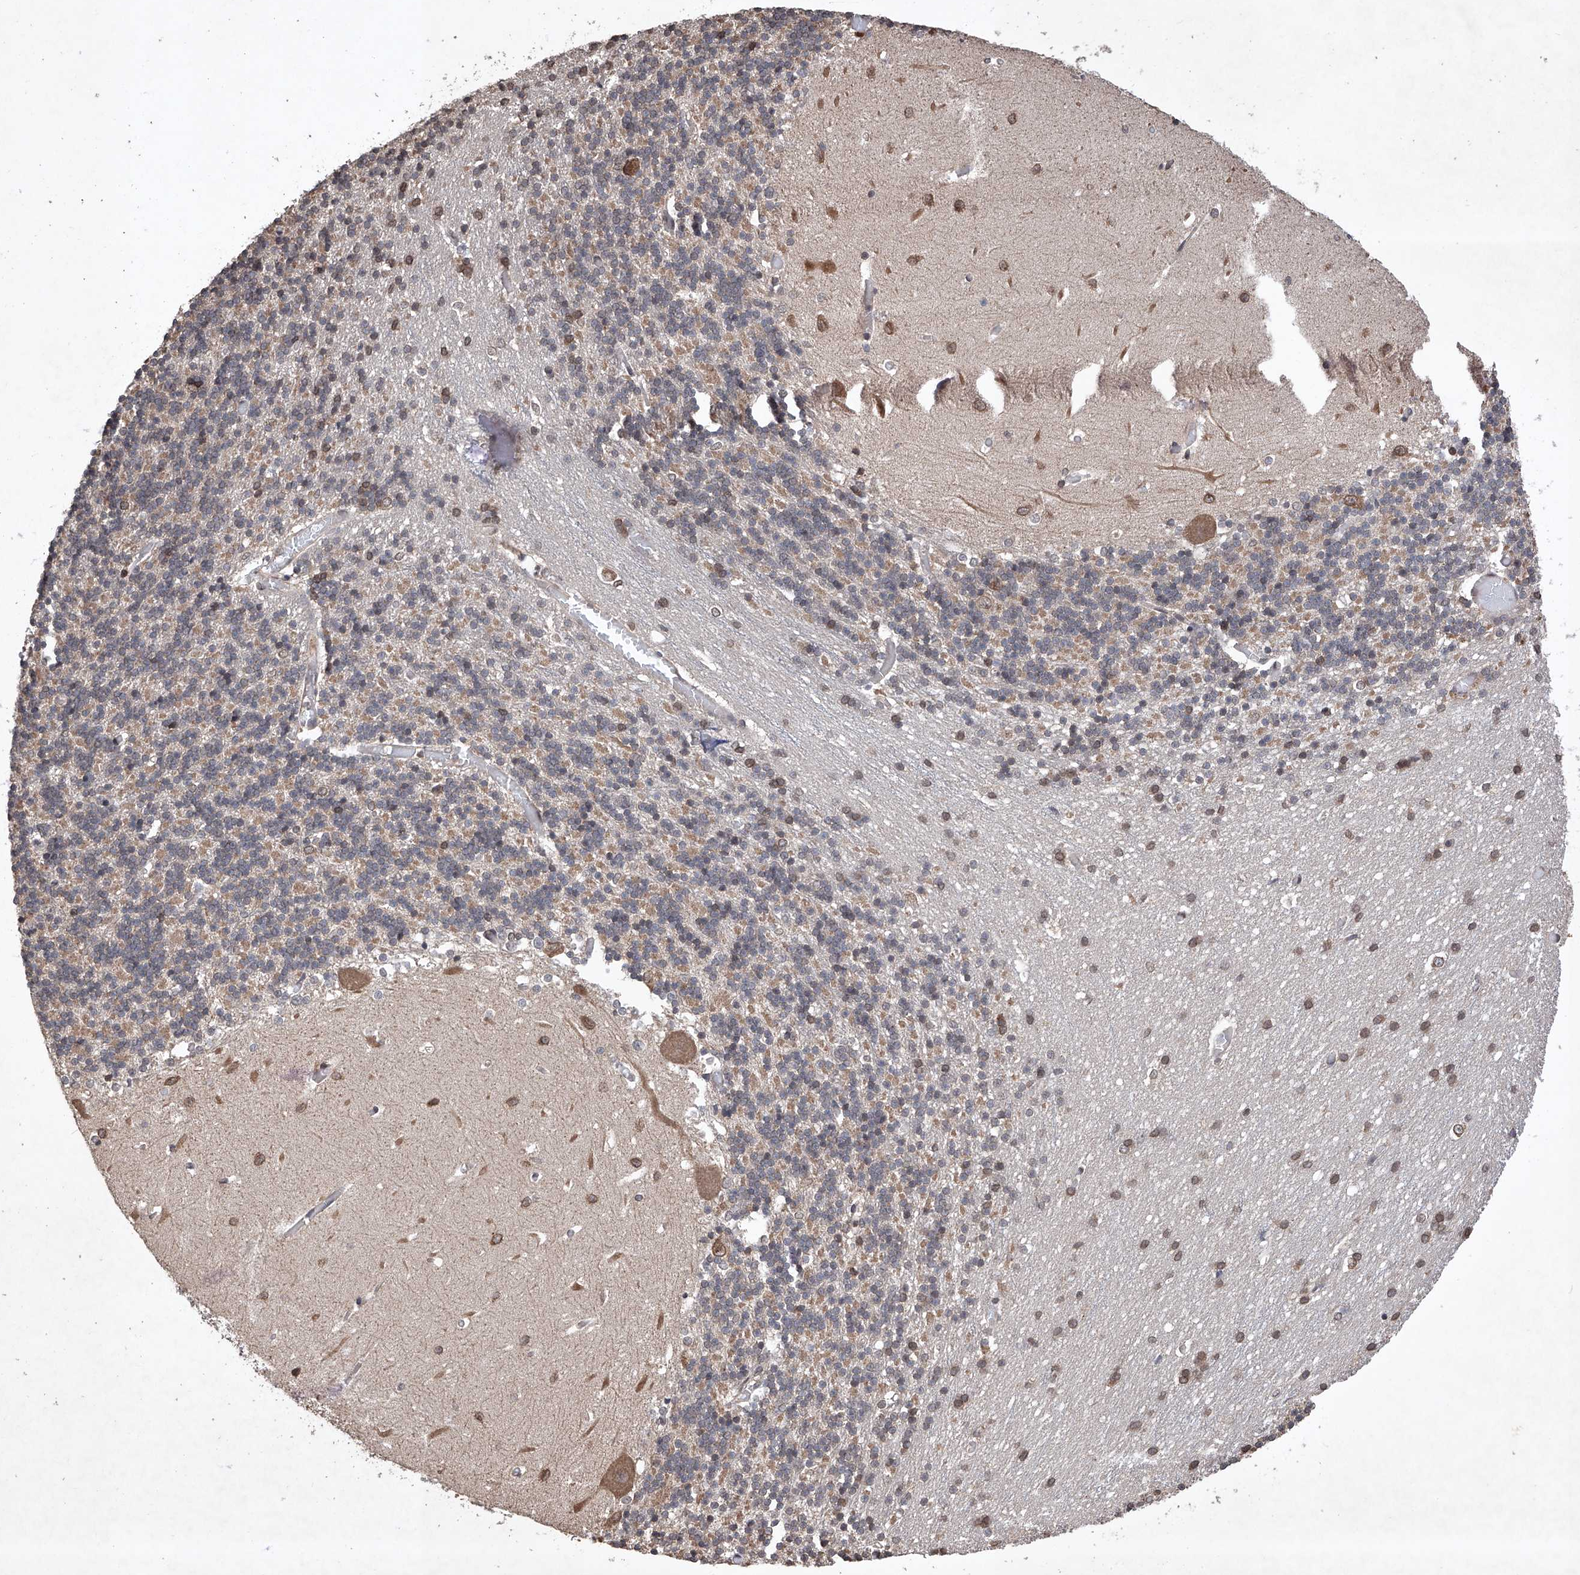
{"staining": {"intensity": "weak", "quantity": "25%-75%", "location": "cytoplasmic/membranous"}, "tissue": "cerebellum", "cell_type": "Cells in granular layer", "image_type": "normal", "snomed": [{"axis": "morphology", "description": "Normal tissue, NOS"}, {"axis": "topography", "description": "Cerebellum"}], "caption": "Protein analysis of unremarkable cerebellum demonstrates weak cytoplasmic/membranous expression in about 25%-75% of cells in granular layer. (brown staining indicates protein expression, while blue staining denotes nuclei).", "gene": "LURAP1", "patient": {"sex": "male", "age": 37}}